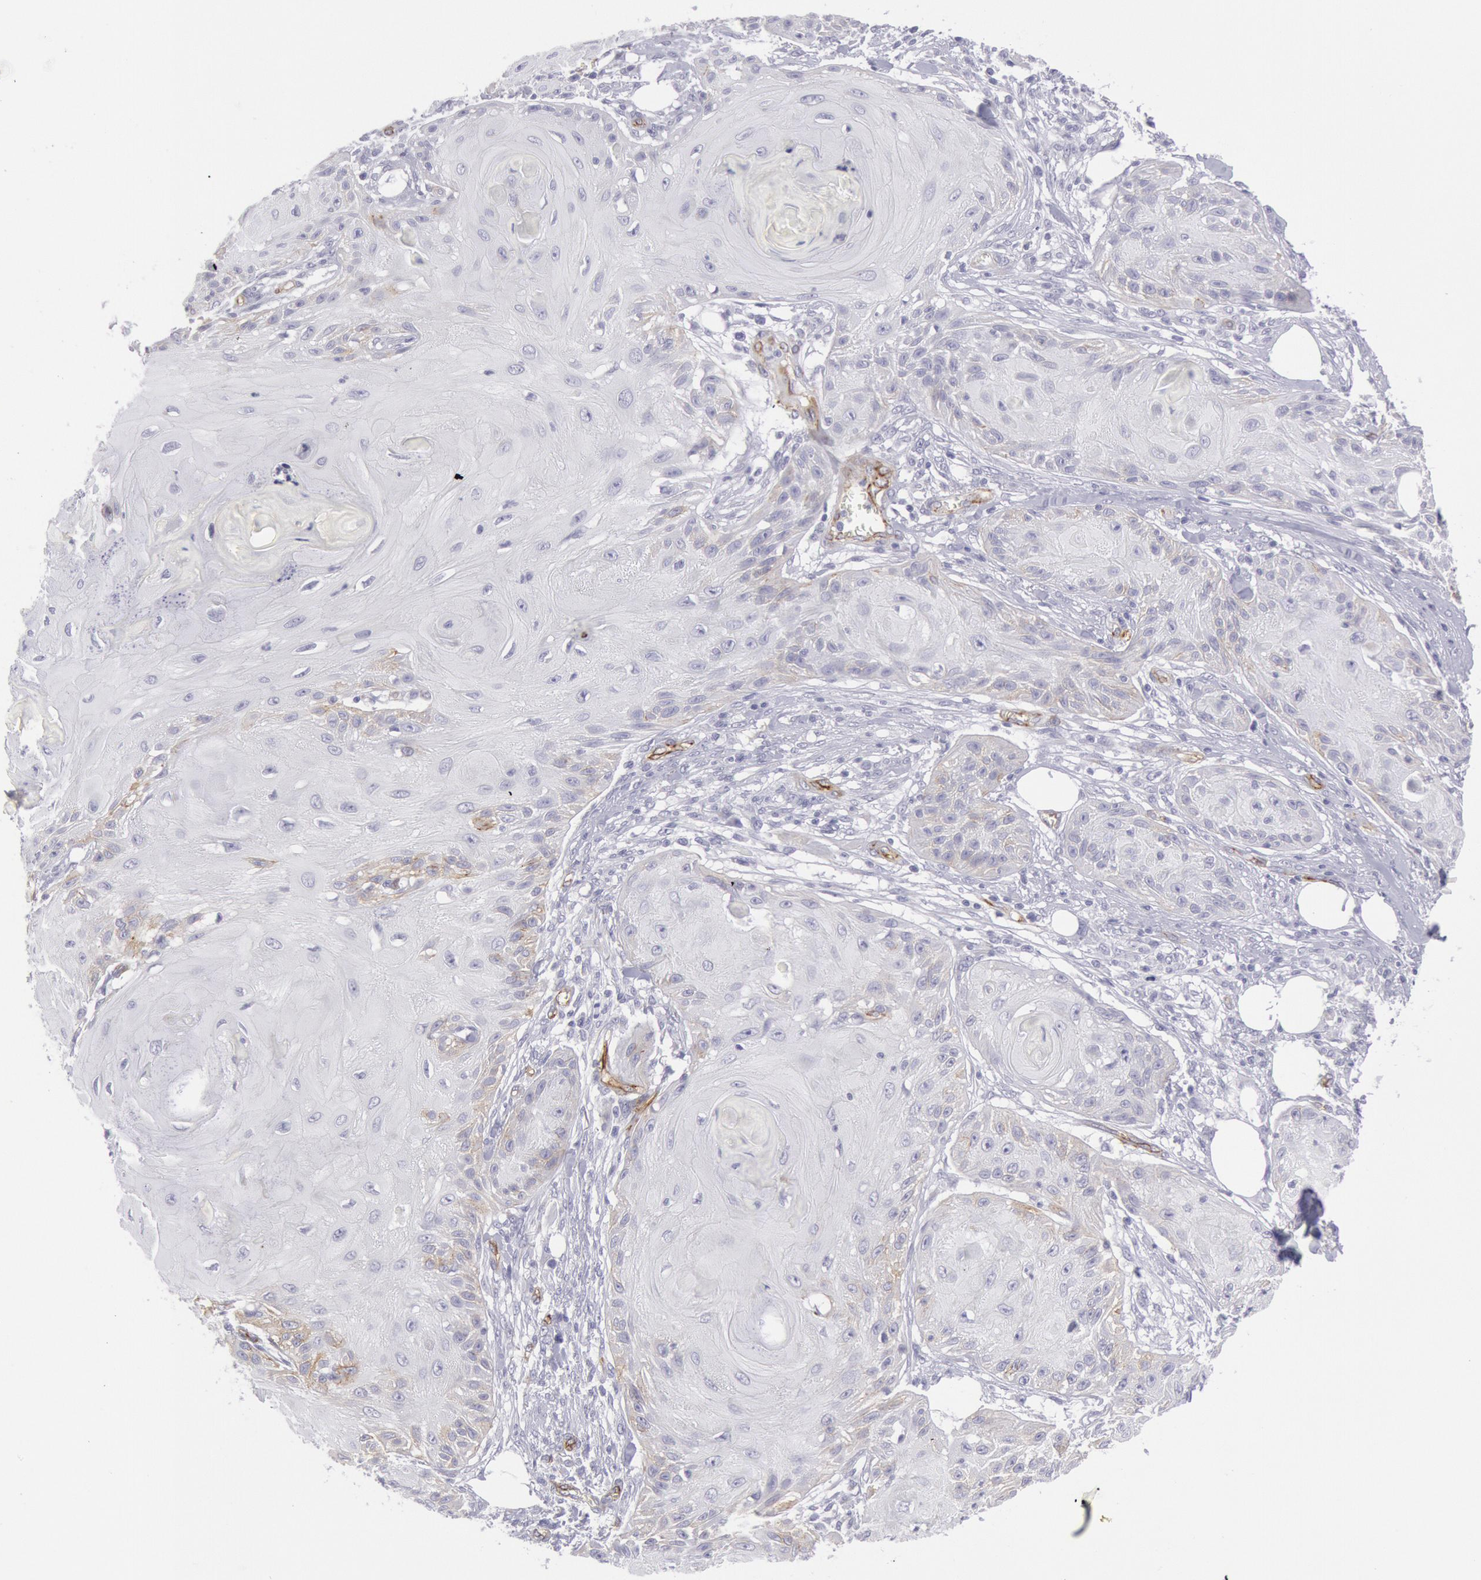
{"staining": {"intensity": "negative", "quantity": "none", "location": "none"}, "tissue": "skin cancer", "cell_type": "Tumor cells", "image_type": "cancer", "snomed": [{"axis": "morphology", "description": "Squamous cell carcinoma, NOS"}, {"axis": "topography", "description": "Skin"}], "caption": "Histopathology image shows no significant protein staining in tumor cells of skin squamous cell carcinoma. Brightfield microscopy of IHC stained with DAB (3,3'-diaminobenzidine) (brown) and hematoxylin (blue), captured at high magnification.", "gene": "CDH13", "patient": {"sex": "female", "age": 88}}